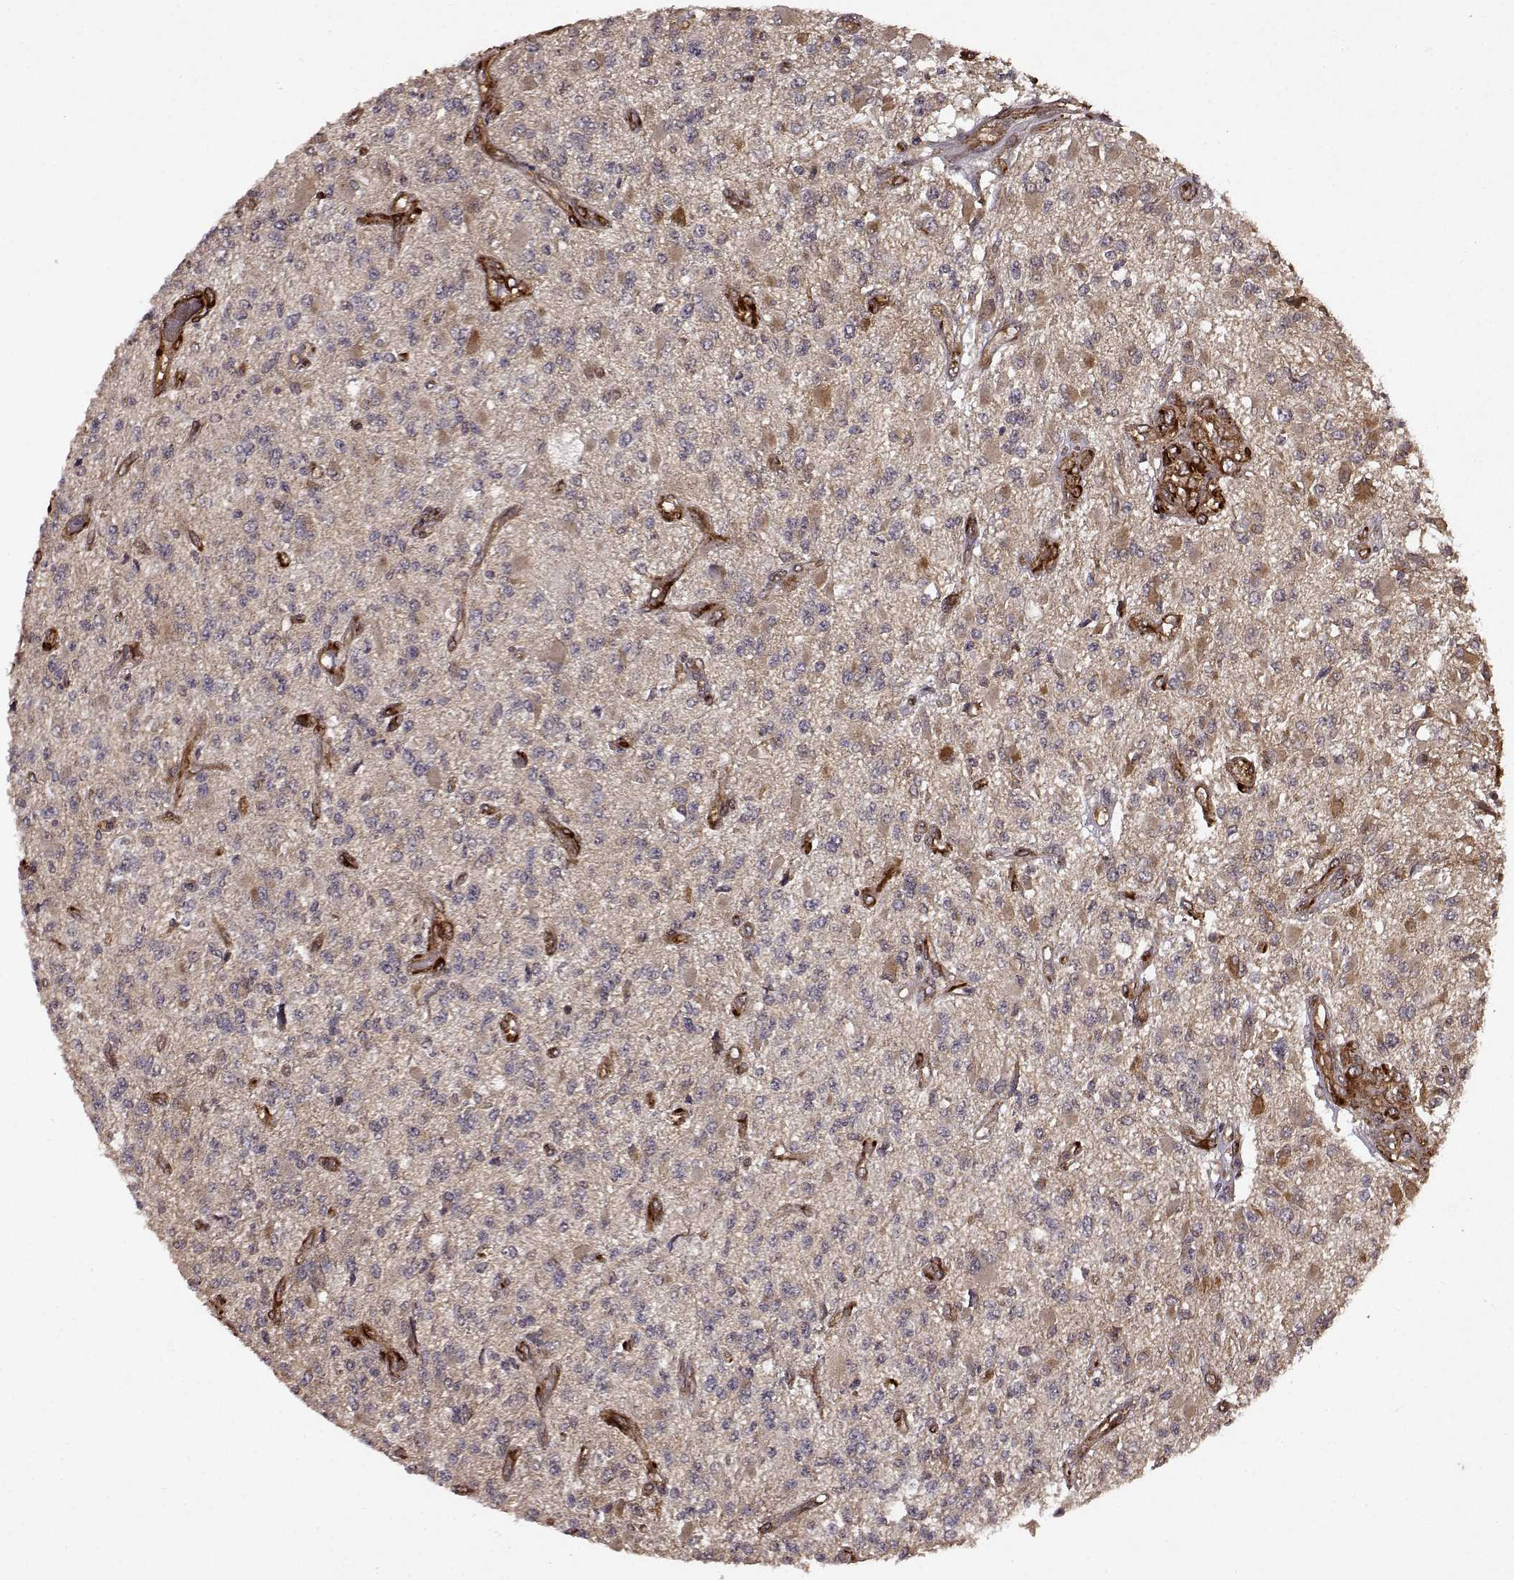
{"staining": {"intensity": "negative", "quantity": "none", "location": "none"}, "tissue": "glioma", "cell_type": "Tumor cells", "image_type": "cancer", "snomed": [{"axis": "morphology", "description": "Glioma, malignant, High grade"}, {"axis": "topography", "description": "Brain"}], "caption": "Tumor cells show no significant expression in malignant high-grade glioma. The staining is performed using DAB (3,3'-diaminobenzidine) brown chromogen with nuclei counter-stained in using hematoxylin.", "gene": "FSTL1", "patient": {"sex": "female", "age": 63}}